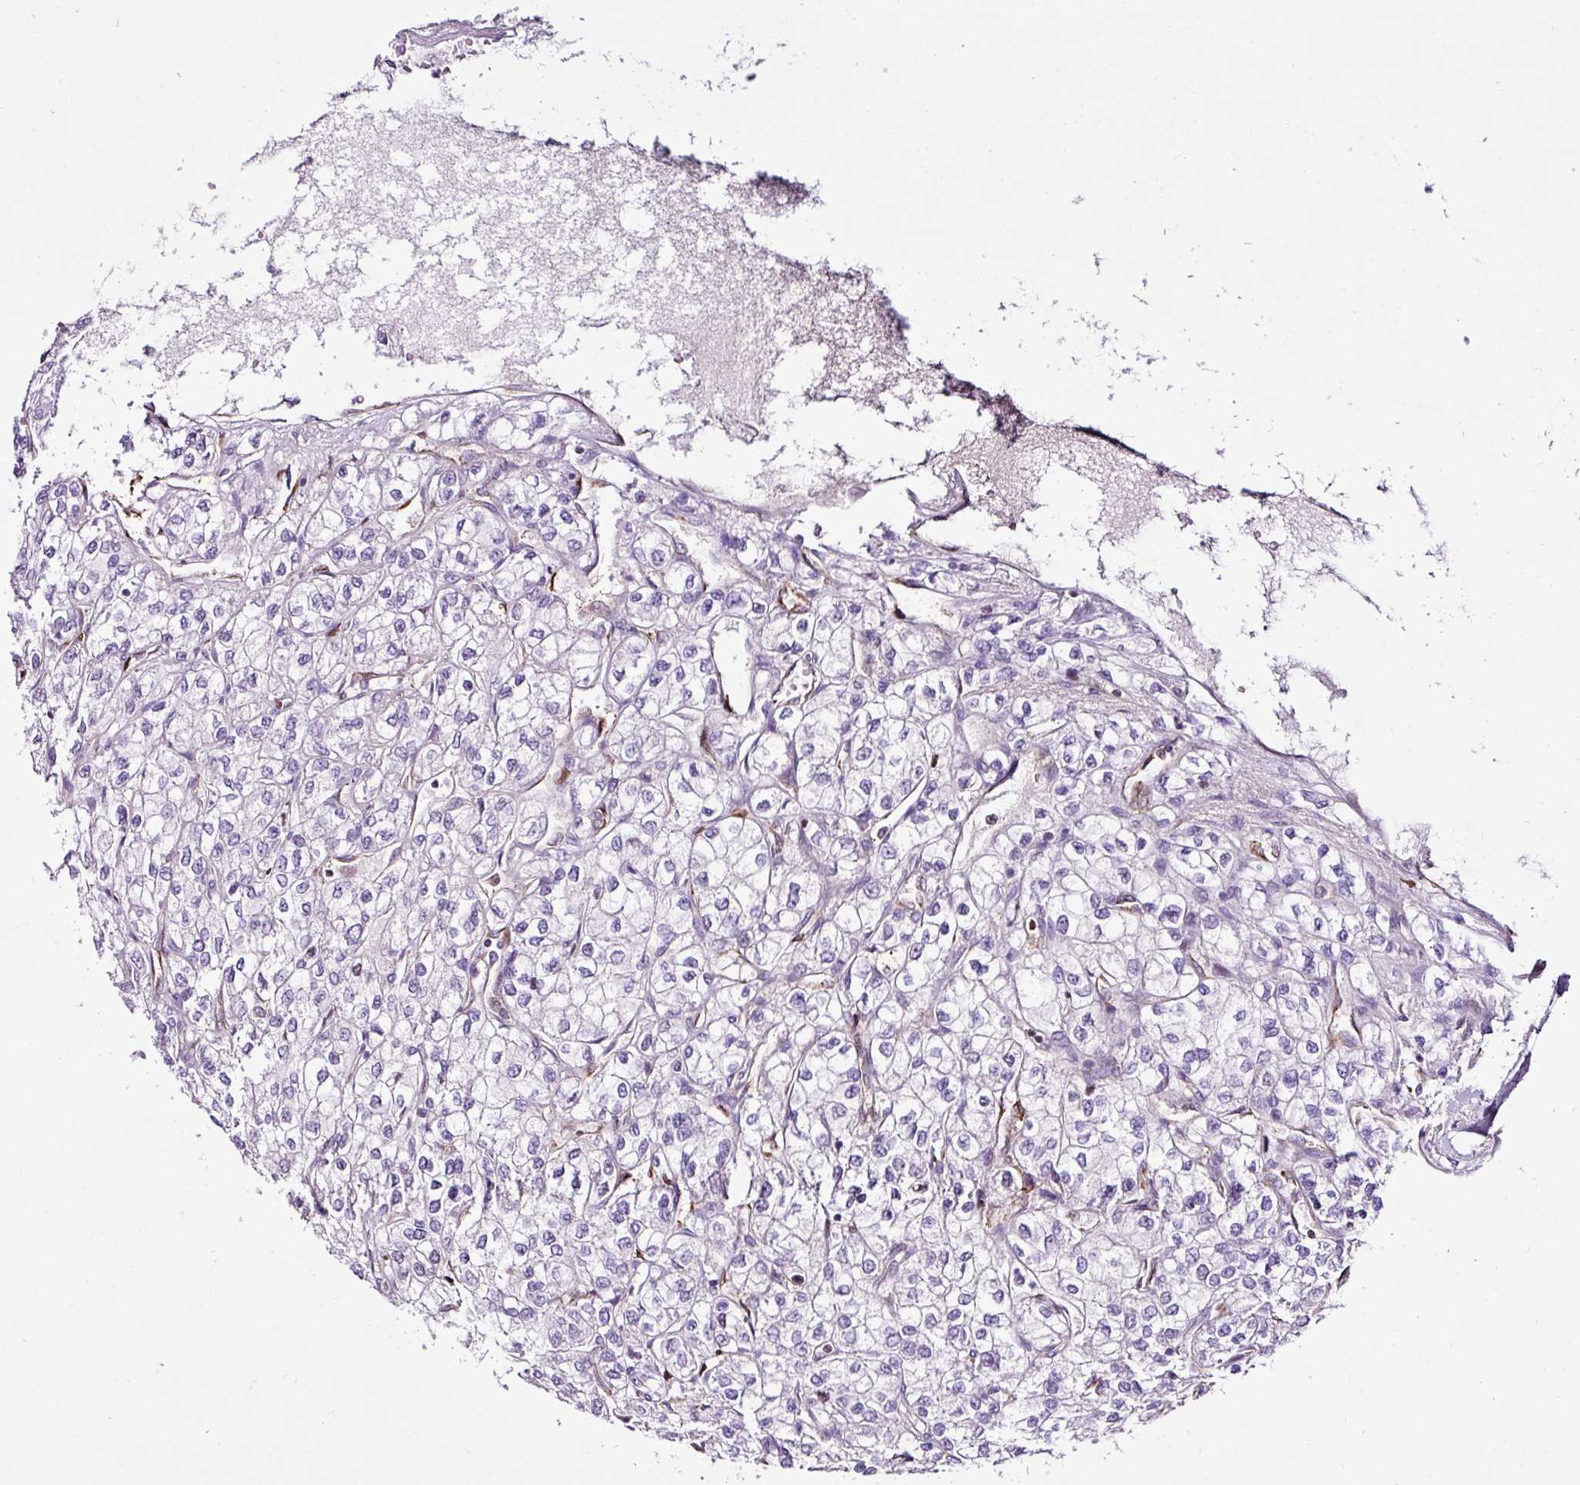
{"staining": {"intensity": "negative", "quantity": "none", "location": "none"}, "tissue": "renal cancer", "cell_type": "Tumor cells", "image_type": "cancer", "snomed": [{"axis": "morphology", "description": "Adenocarcinoma, NOS"}, {"axis": "topography", "description": "Kidney"}], "caption": "Immunohistochemistry histopathology image of human renal cancer stained for a protein (brown), which reveals no staining in tumor cells.", "gene": "EME2", "patient": {"sex": "male", "age": 80}}